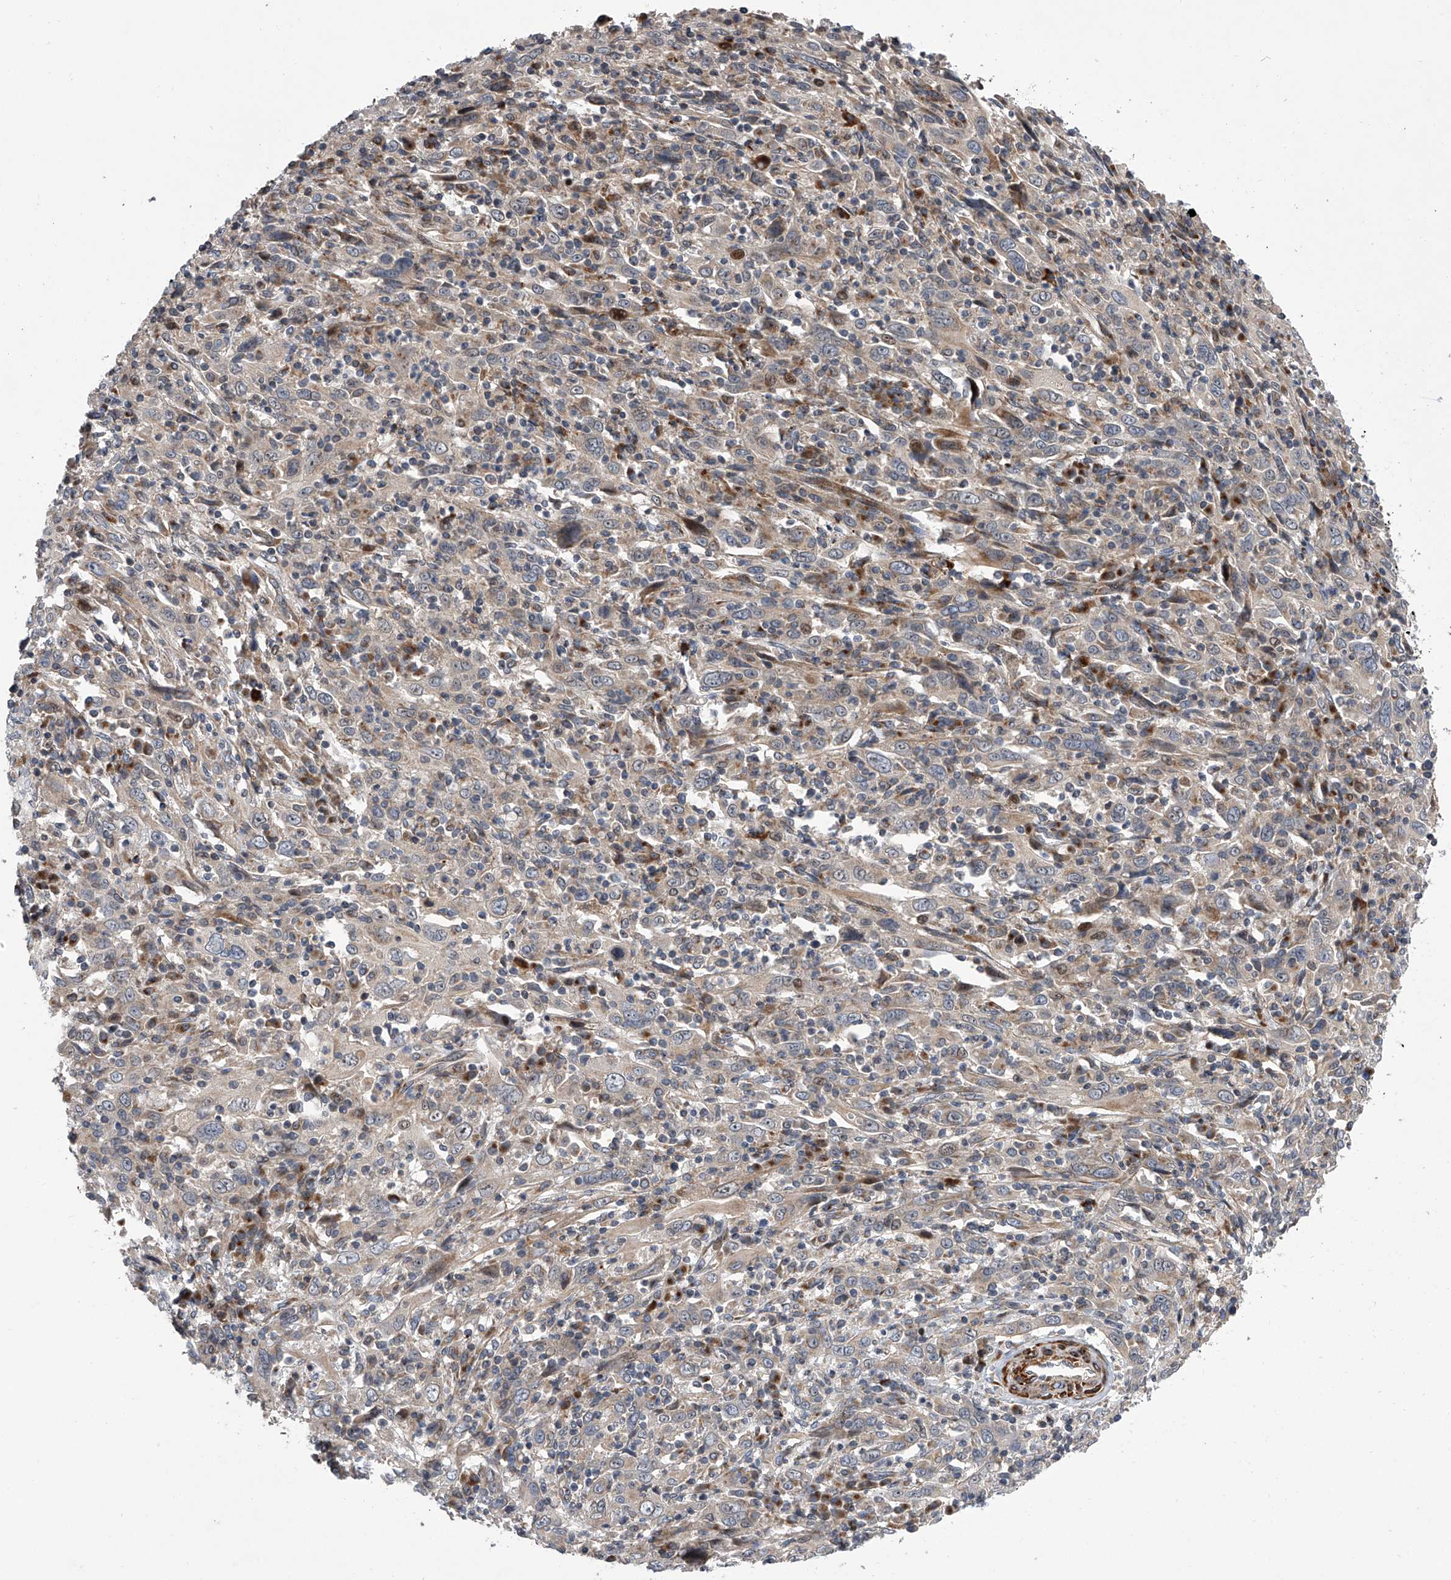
{"staining": {"intensity": "weak", "quantity": "<25%", "location": "cytoplasmic/membranous"}, "tissue": "cervical cancer", "cell_type": "Tumor cells", "image_type": "cancer", "snomed": [{"axis": "morphology", "description": "Squamous cell carcinoma, NOS"}, {"axis": "topography", "description": "Cervix"}], "caption": "IHC of cervical cancer (squamous cell carcinoma) exhibits no expression in tumor cells.", "gene": "DLGAP2", "patient": {"sex": "female", "age": 46}}